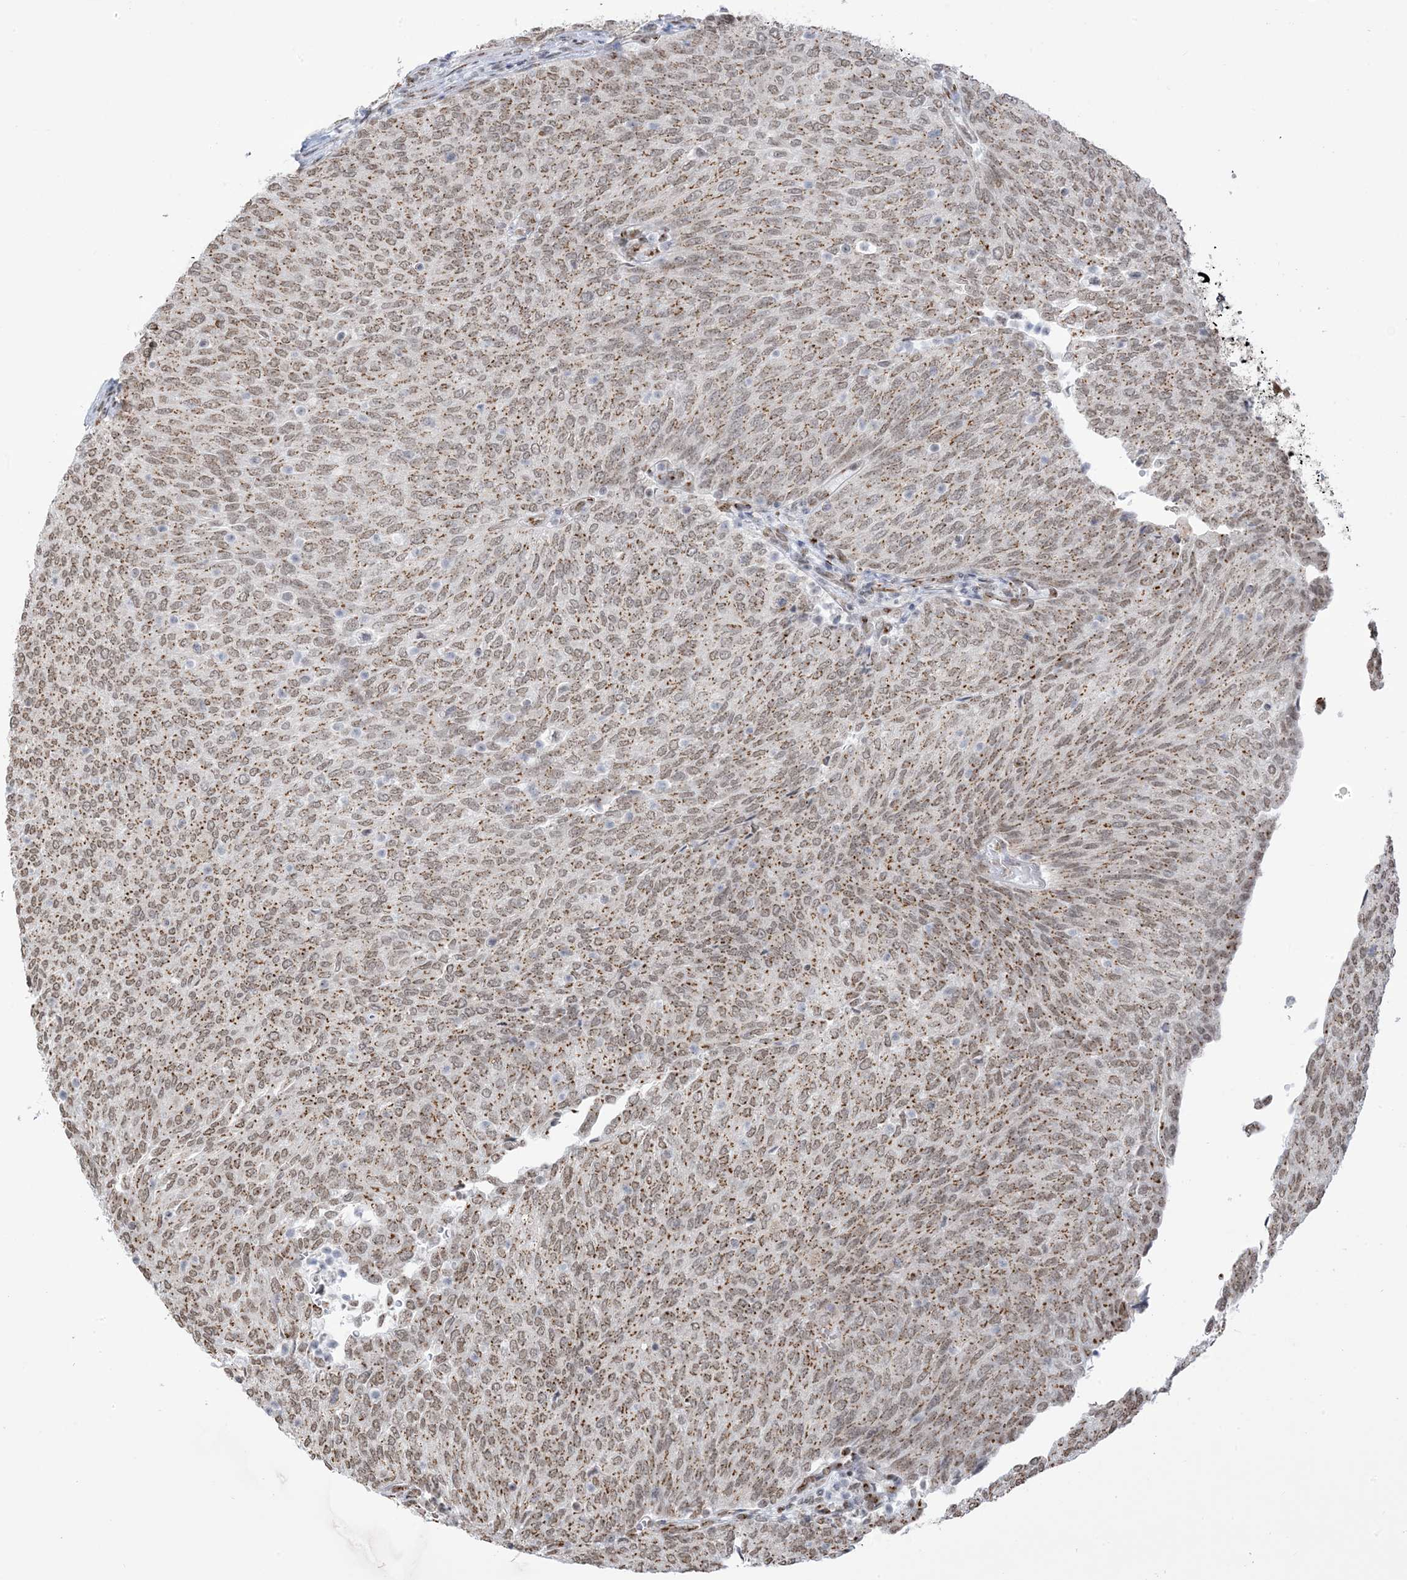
{"staining": {"intensity": "moderate", "quantity": ">75%", "location": "cytoplasmic/membranous,nuclear"}, "tissue": "urothelial cancer", "cell_type": "Tumor cells", "image_type": "cancer", "snomed": [{"axis": "morphology", "description": "Urothelial carcinoma, Low grade"}, {"axis": "topography", "description": "Urinary bladder"}], "caption": "Immunohistochemistry (IHC) of low-grade urothelial carcinoma shows medium levels of moderate cytoplasmic/membranous and nuclear staining in approximately >75% of tumor cells.", "gene": "GPR107", "patient": {"sex": "female", "age": 79}}